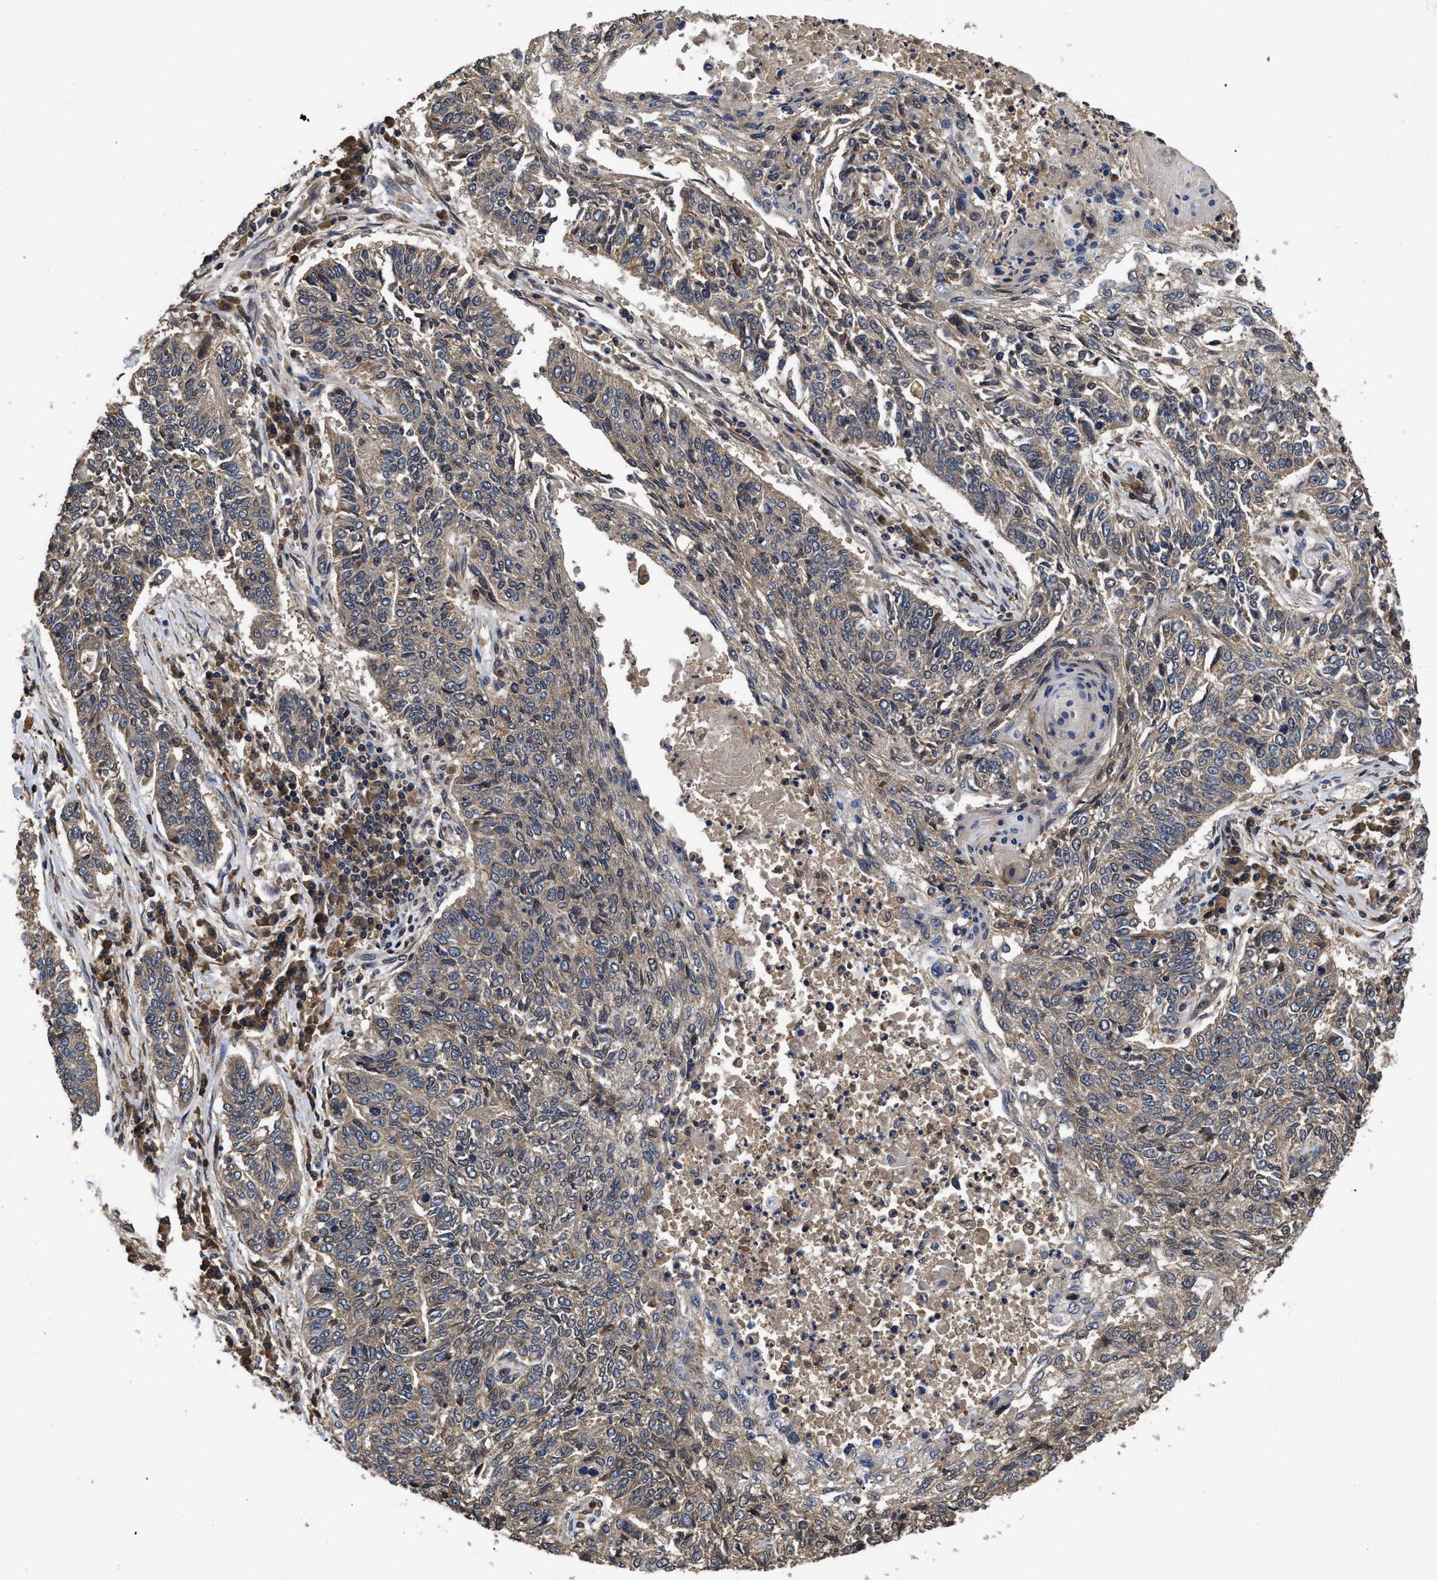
{"staining": {"intensity": "weak", "quantity": ">75%", "location": "cytoplasmic/membranous"}, "tissue": "lung cancer", "cell_type": "Tumor cells", "image_type": "cancer", "snomed": [{"axis": "morphology", "description": "Normal tissue, NOS"}, {"axis": "morphology", "description": "Squamous cell carcinoma, NOS"}, {"axis": "topography", "description": "Cartilage tissue"}, {"axis": "topography", "description": "Bronchus"}, {"axis": "topography", "description": "Lung"}], "caption": "Immunohistochemical staining of human lung cancer (squamous cell carcinoma) exhibits weak cytoplasmic/membranous protein expression in approximately >75% of tumor cells. The protein of interest is stained brown, and the nuclei are stained in blue (DAB (3,3'-diaminobenzidine) IHC with brightfield microscopy, high magnification).", "gene": "LRRC3", "patient": {"sex": "female", "age": 49}}